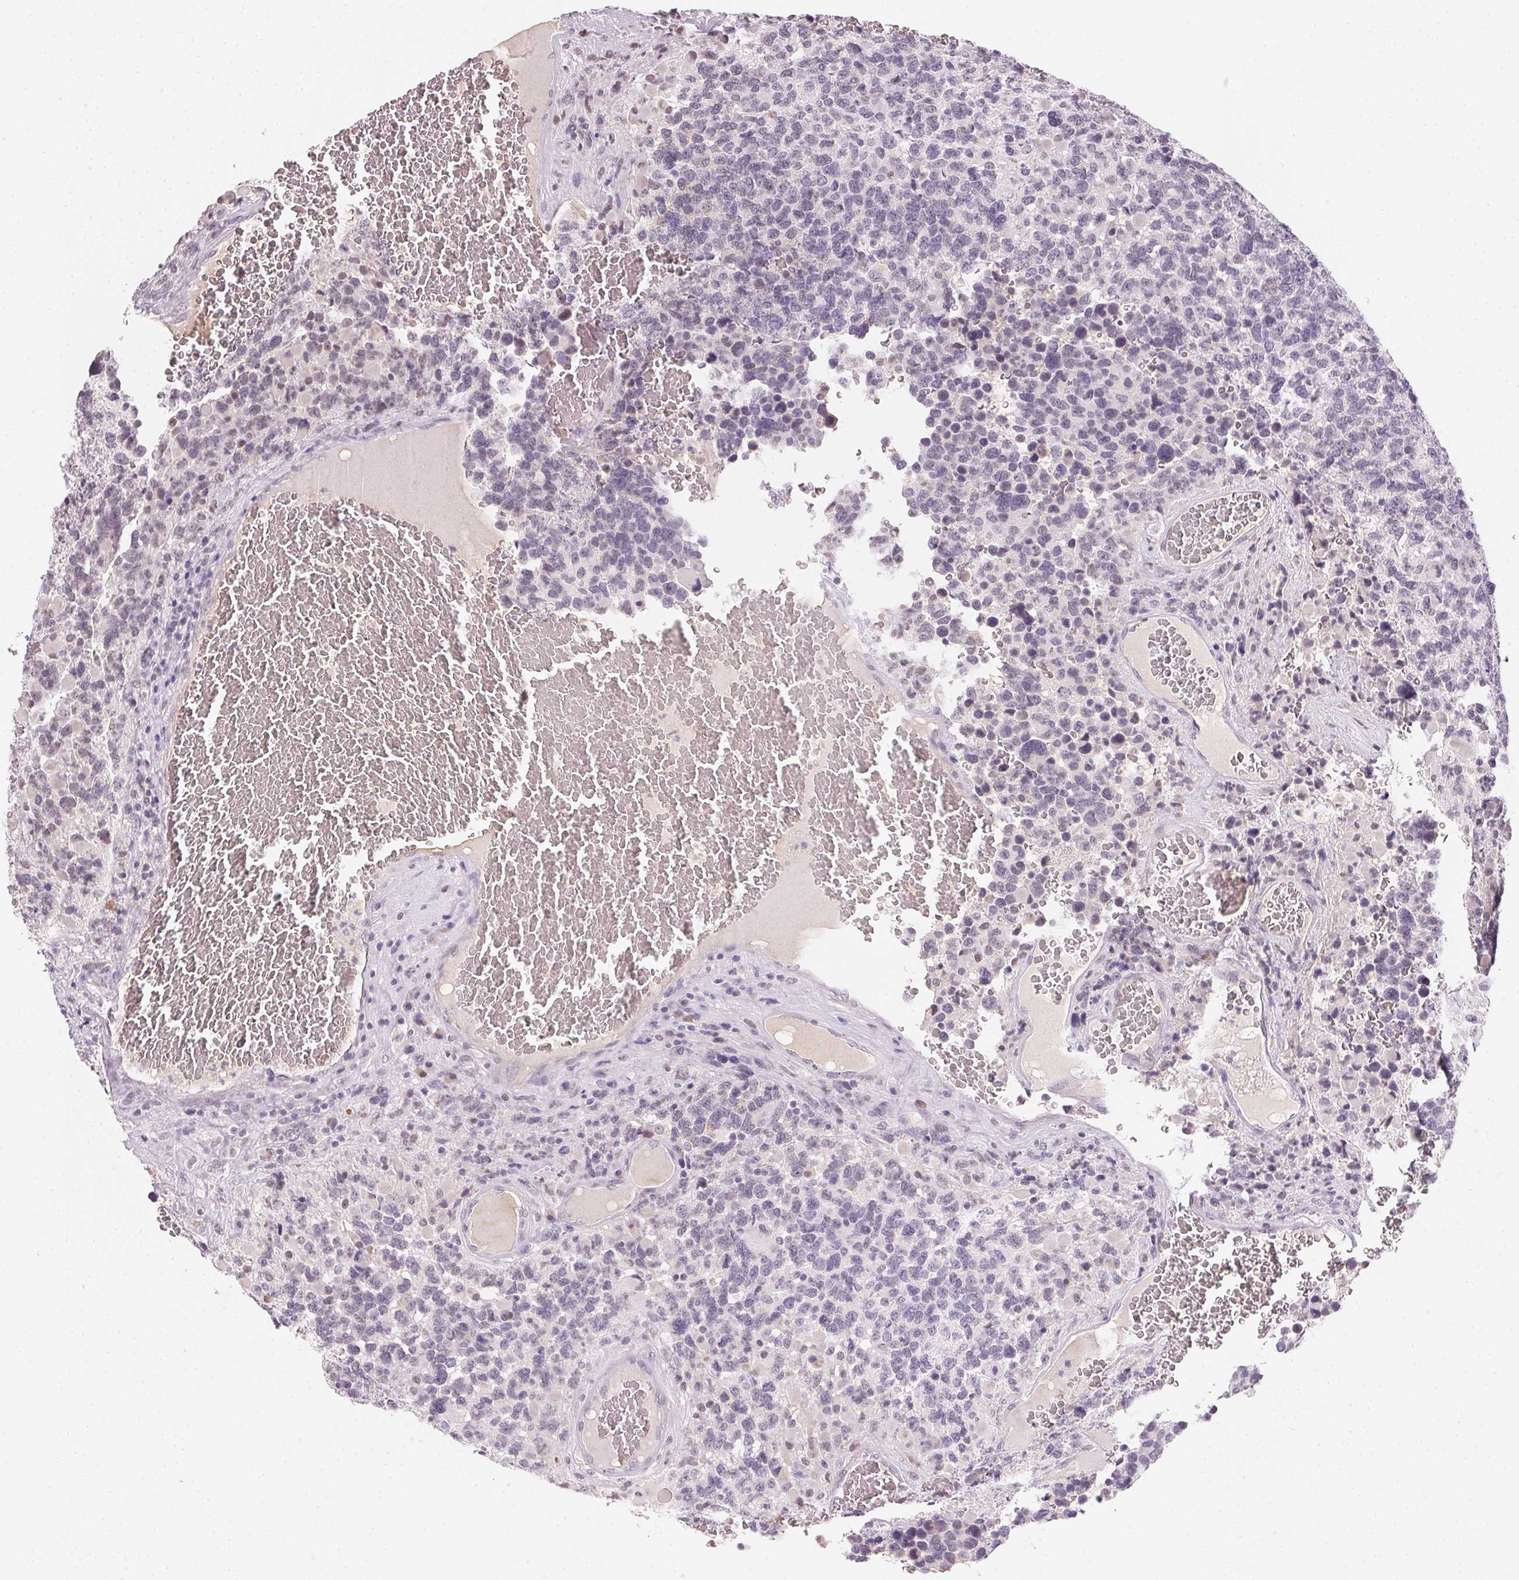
{"staining": {"intensity": "negative", "quantity": "none", "location": "none"}, "tissue": "glioma", "cell_type": "Tumor cells", "image_type": "cancer", "snomed": [{"axis": "morphology", "description": "Glioma, malignant, High grade"}, {"axis": "topography", "description": "Brain"}], "caption": "IHC image of neoplastic tissue: glioma stained with DAB exhibits no significant protein expression in tumor cells. (DAB (3,3'-diaminobenzidine) IHC with hematoxylin counter stain).", "gene": "FNDC4", "patient": {"sex": "female", "age": 40}}